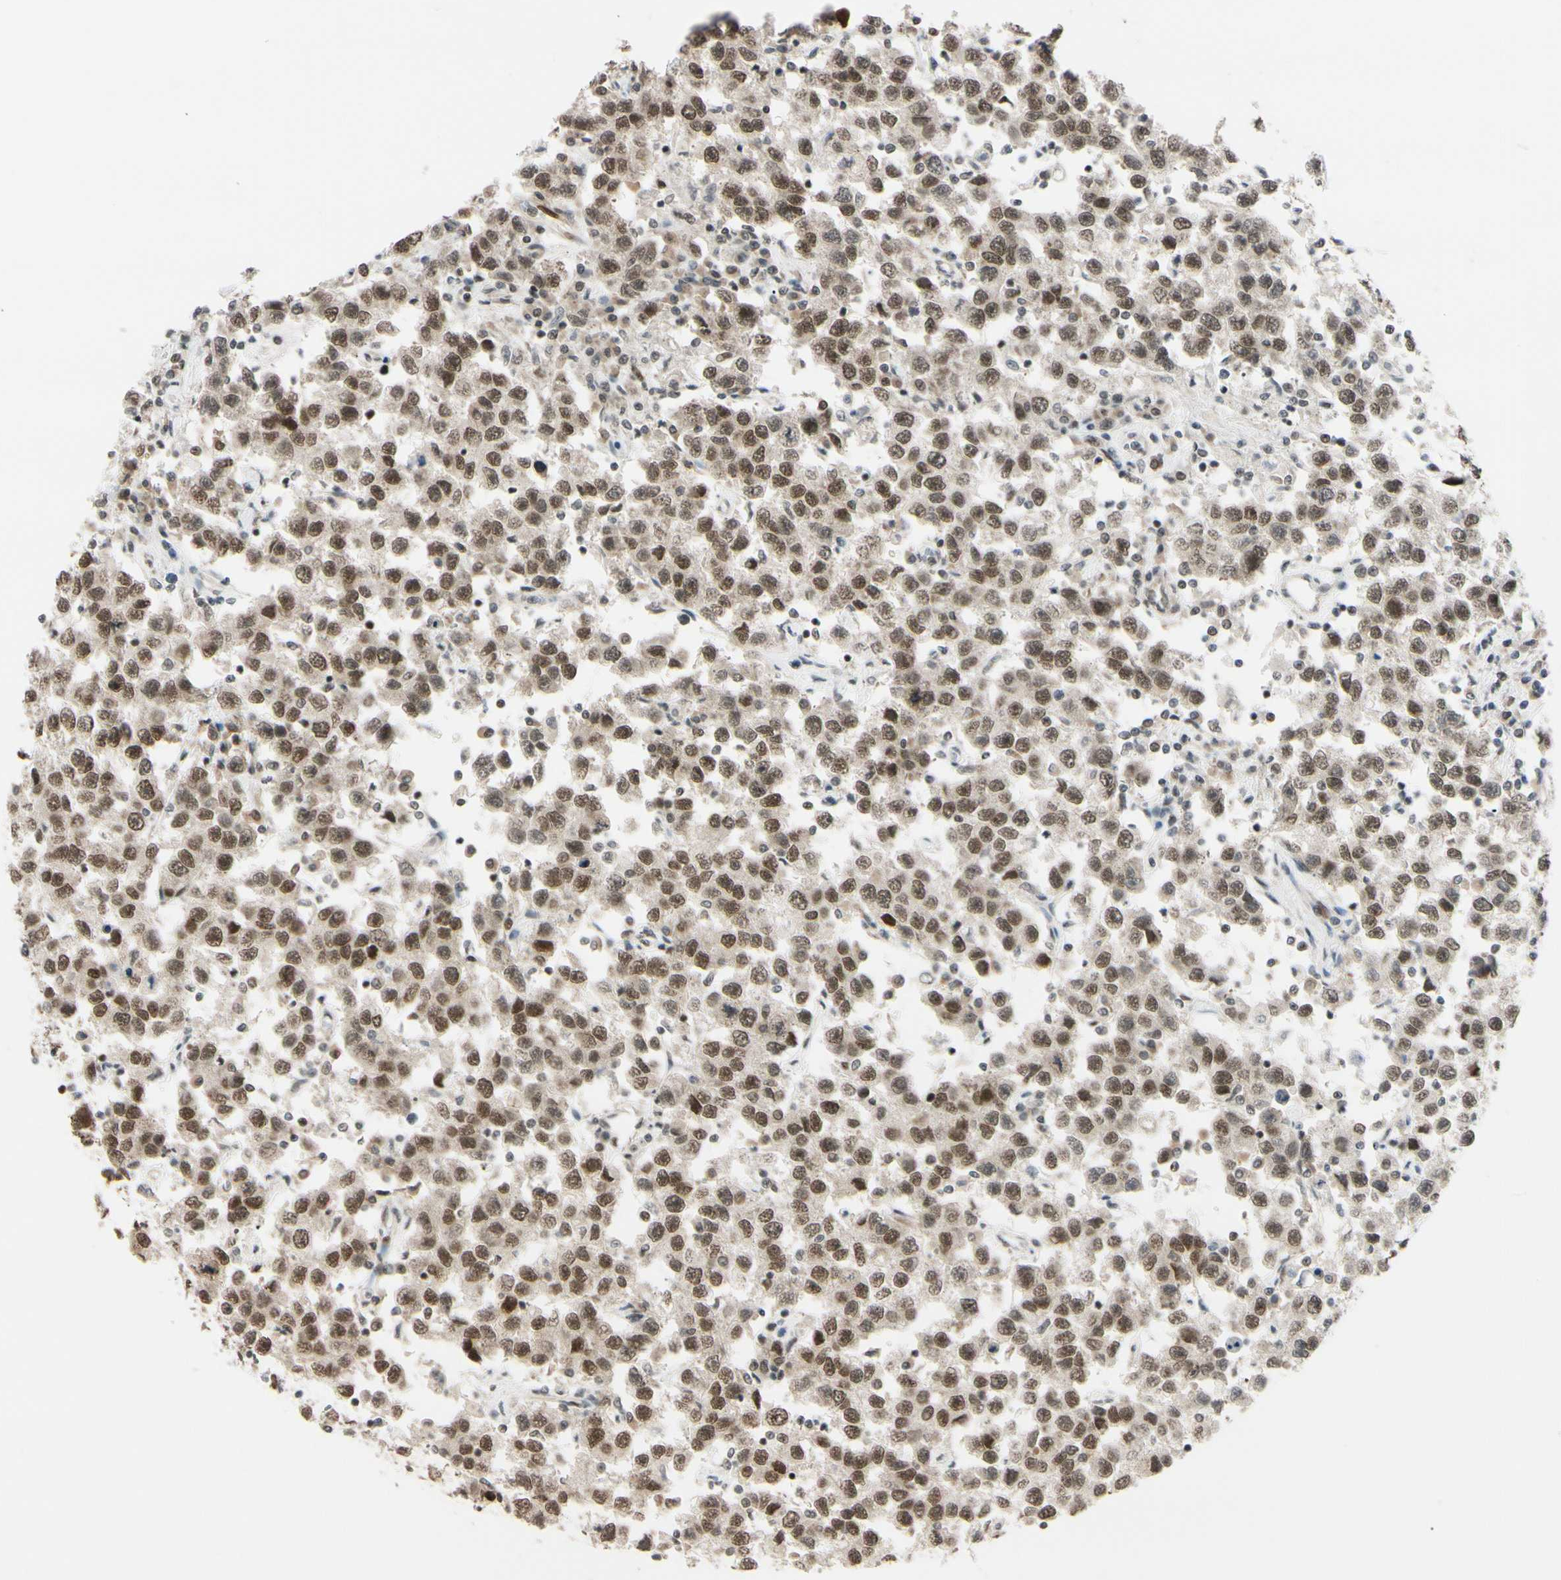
{"staining": {"intensity": "moderate", "quantity": ">75%", "location": "cytoplasmic/membranous,nuclear"}, "tissue": "testis cancer", "cell_type": "Tumor cells", "image_type": "cancer", "snomed": [{"axis": "morphology", "description": "Seminoma, NOS"}, {"axis": "topography", "description": "Testis"}], "caption": "Testis seminoma tissue displays moderate cytoplasmic/membranous and nuclear staining in about >75% of tumor cells", "gene": "BRMS1", "patient": {"sex": "male", "age": 41}}